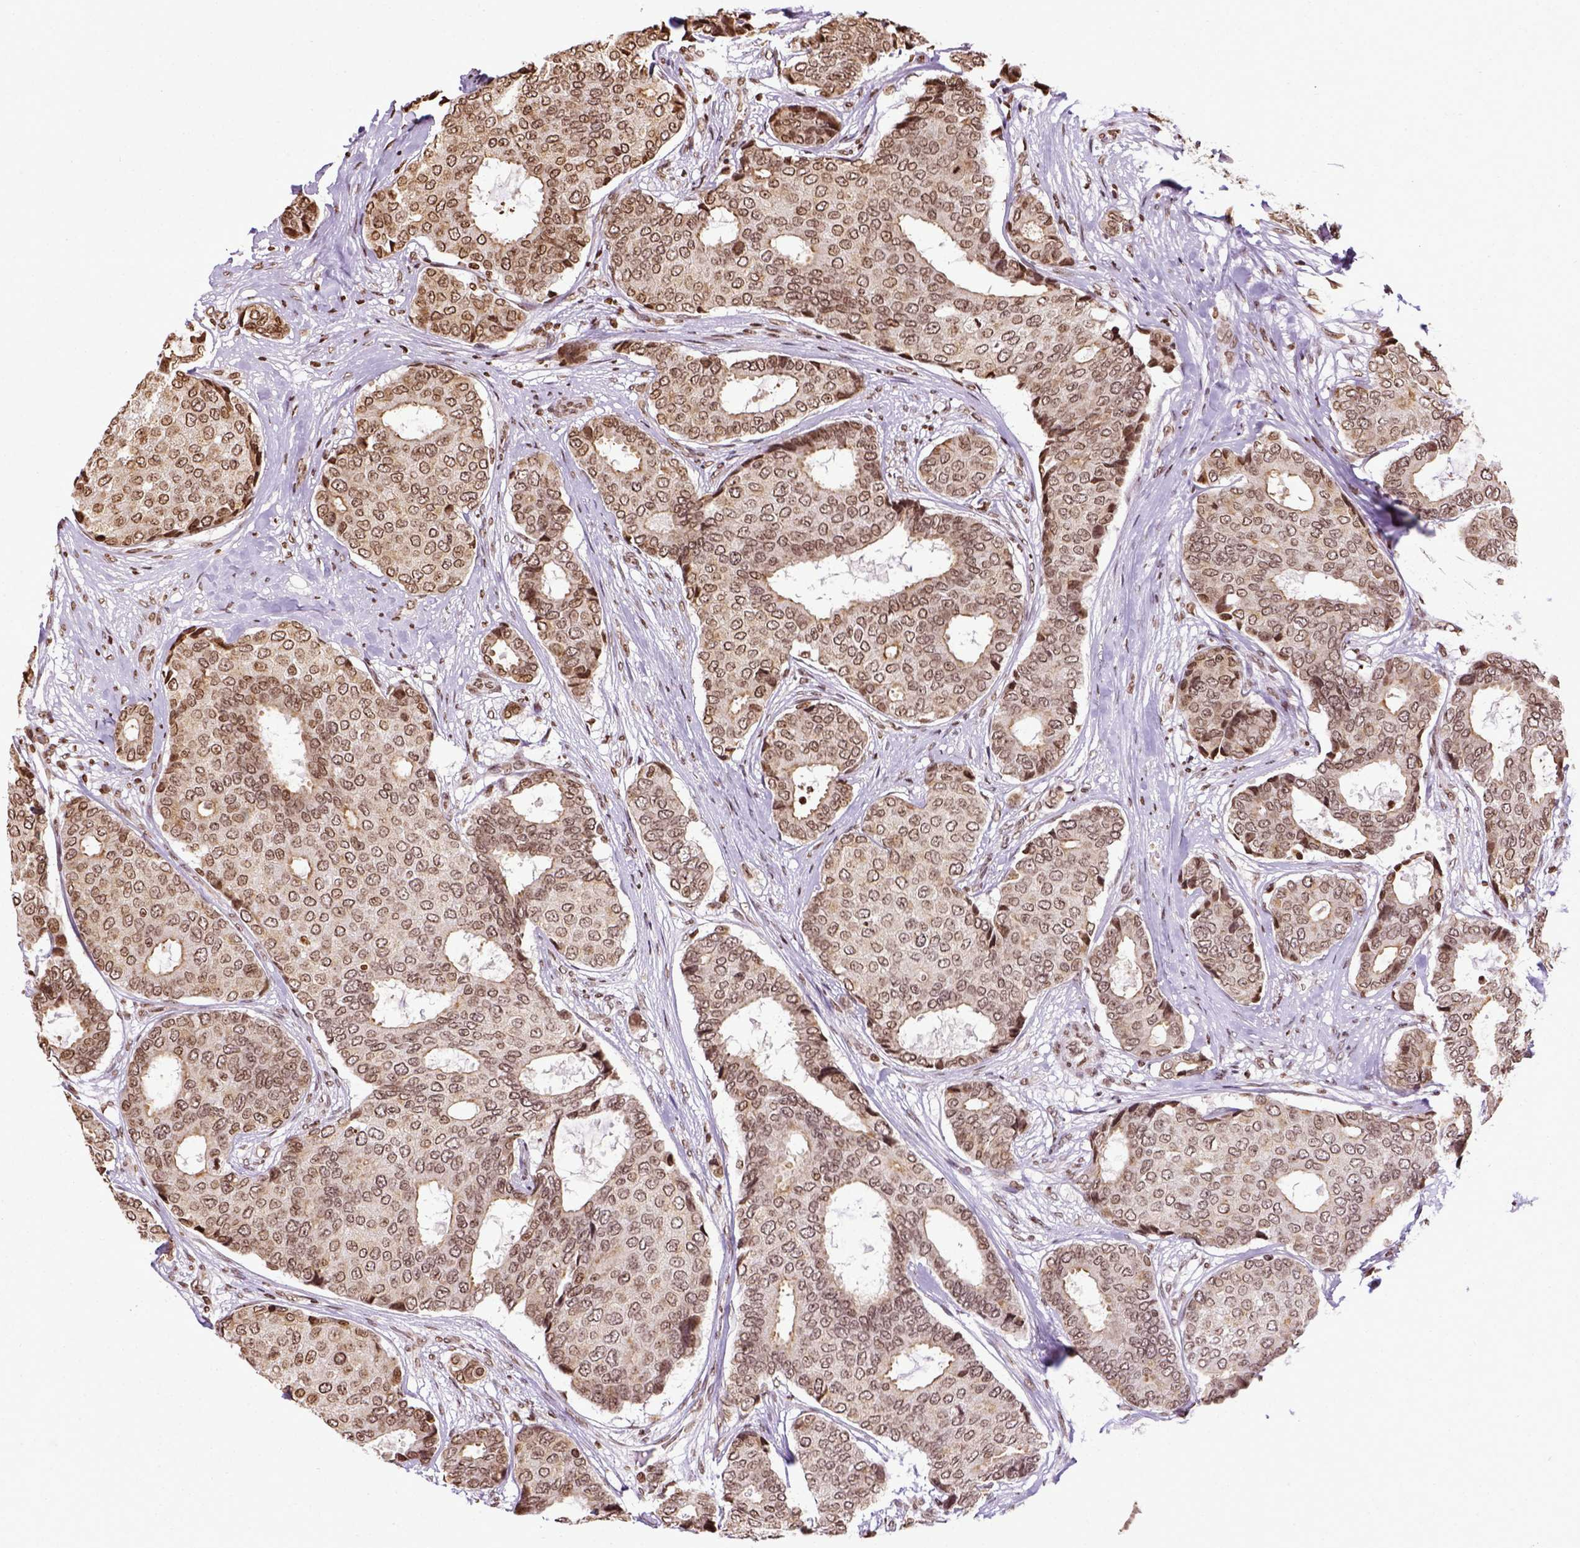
{"staining": {"intensity": "moderate", "quantity": ">75%", "location": "nuclear"}, "tissue": "breast cancer", "cell_type": "Tumor cells", "image_type": "cancer", "snomed": [{"axis": "morphology", "description": "Duct carcinoma"}, {"axis": "topography", "description": "Breast"}], "caption": "A brown stain shows moderate nuclear positivity of a protein in breast cancer (intraductal carcinoma) tumor cells.", "gene": "ZNF75D", "patient": {"sex": "female", "age": 75}}